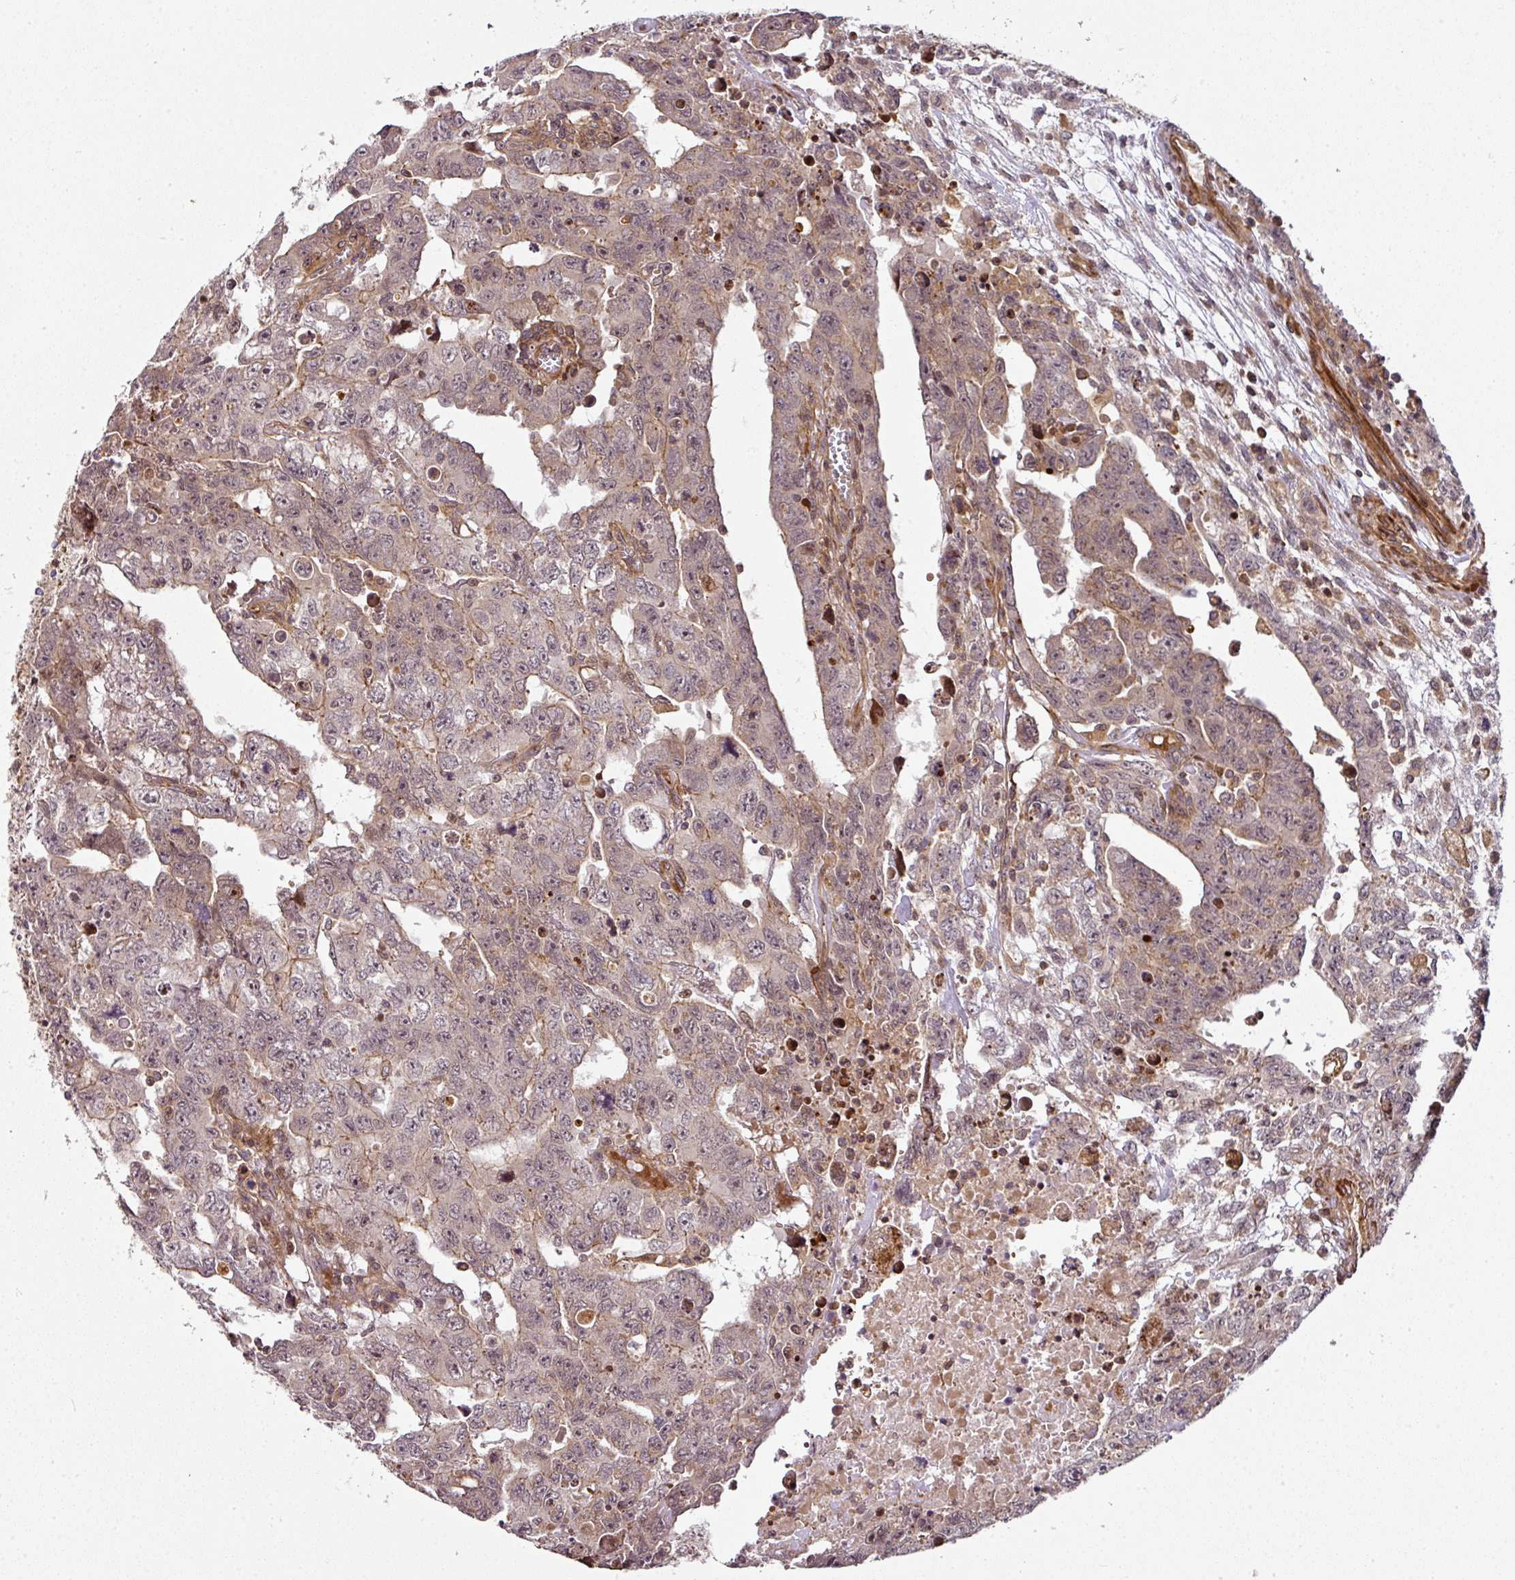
{"staining": {"intensity": "weak", "quantity": "<25%", "location": "nuclear"}, "tissue": "testis cancer", "cell_type": "Tumor cells", "image_type": "cancer", "snomed": [{"axis": "morphology", "description": "Carcinoma, Embryonal, NOS"}, {"axis": "topography", "description": "Testis"}], "caption": "The photomicrograph exhibits no significant staining in tumor cells of embryonal carcinoma (testis). (Immunohistochemistry (ihc), brightfield microscopy, high magnification).", "gene": "ATAT1", "patient": {"sex": "male", "age": 24}}